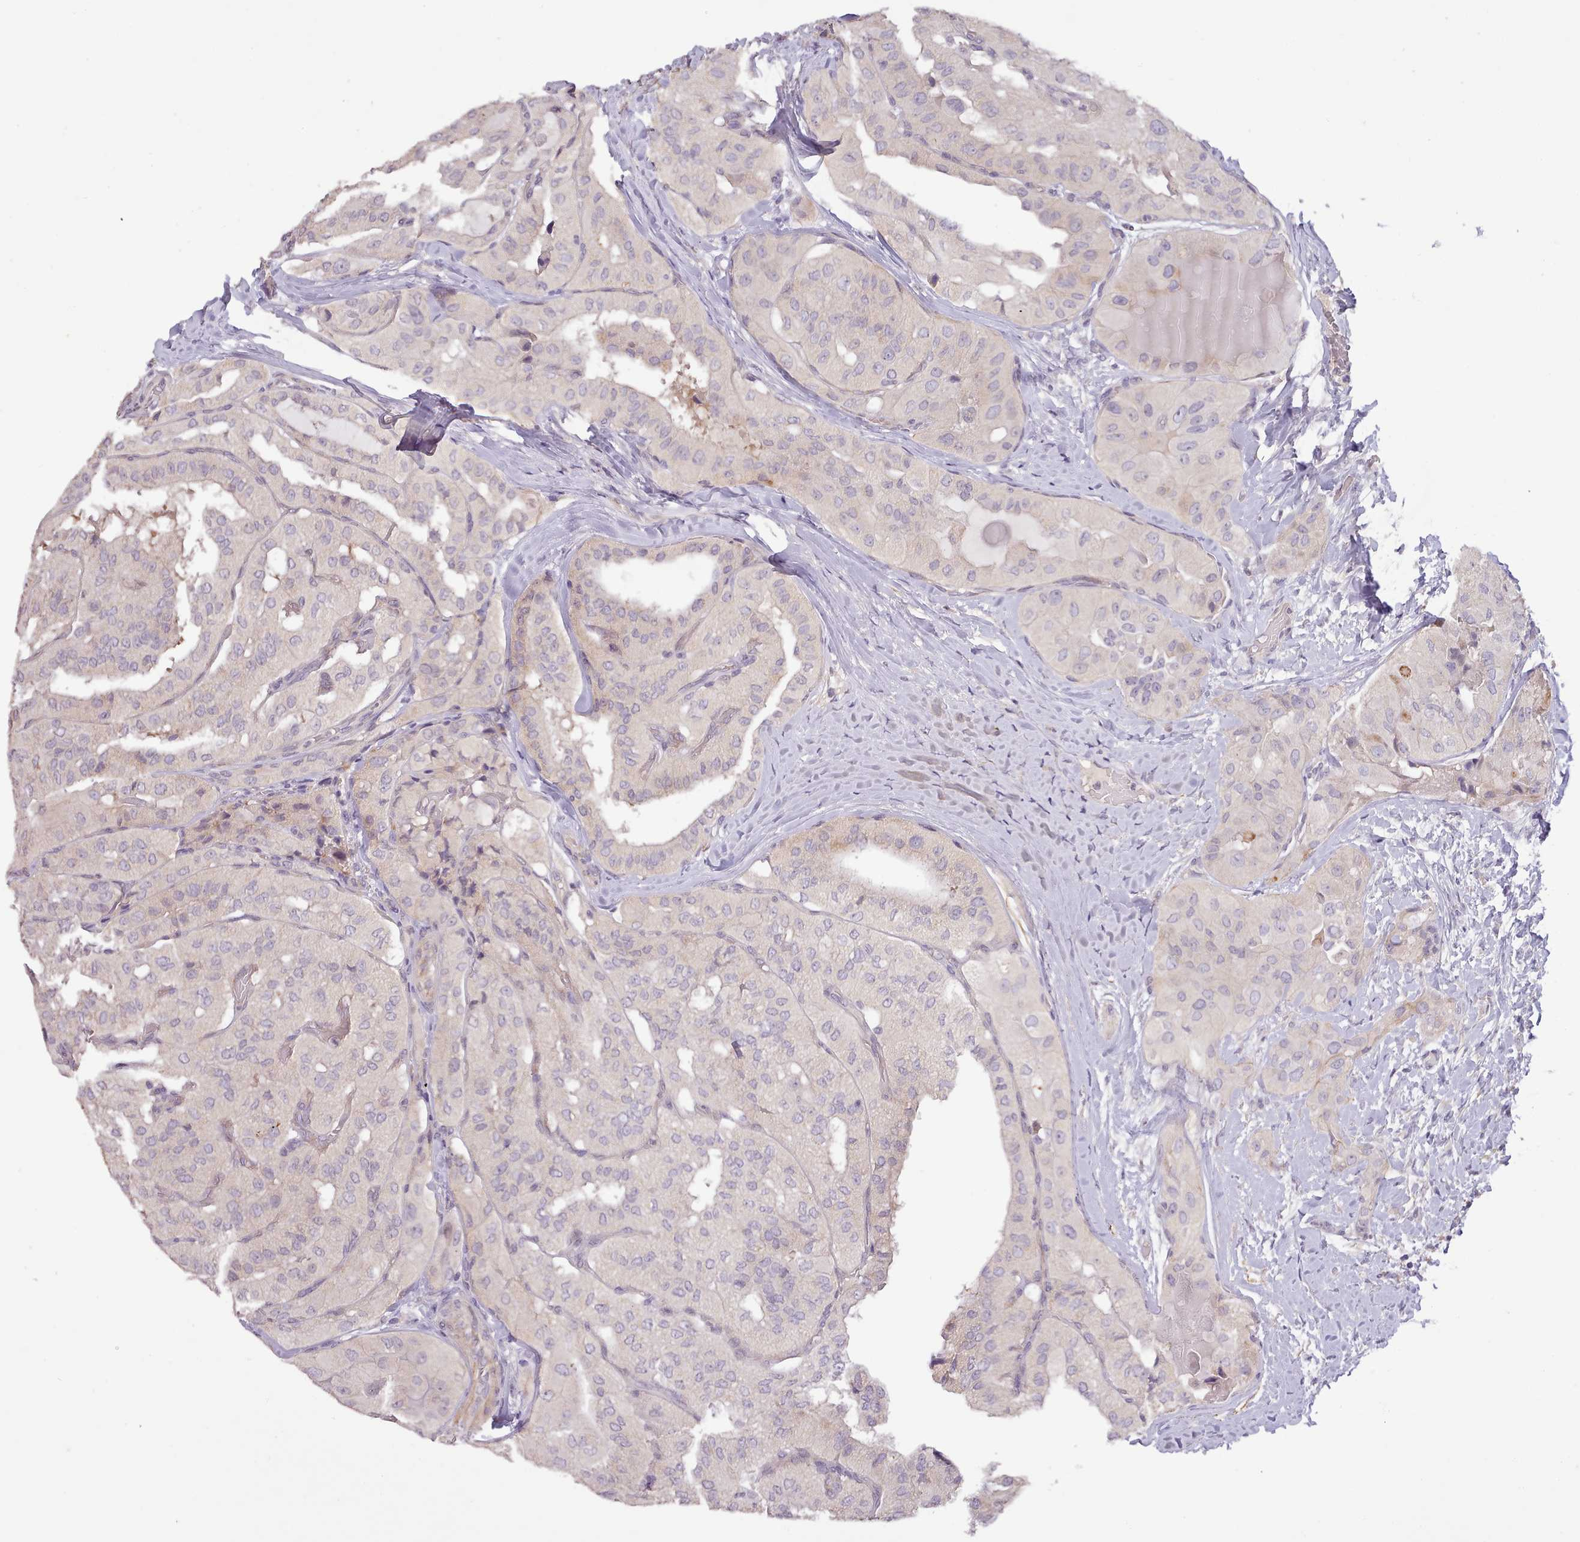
{"staining": {"intensity": "negative", "quantity": "none", "location": "none"}, "tissue": "thyroid cancer", "cell_type": "Tumor cells", "image_type": "cancer", "snomed": [{"axis": "morphology", "description": "Normal tissue, NOS"}, {"axis": "morphology", "description": "Papillary adenocarcinoma, NOS"}, {"axis": "topography", "description": "Thyroid gland"}], "caption": "Protein analysis of papillary adenocarcinoma (thyroid) reveals no significant expression in tumor cells.", "gene": "ZNF658", "patient": {"sex": "female", "age": 59}}